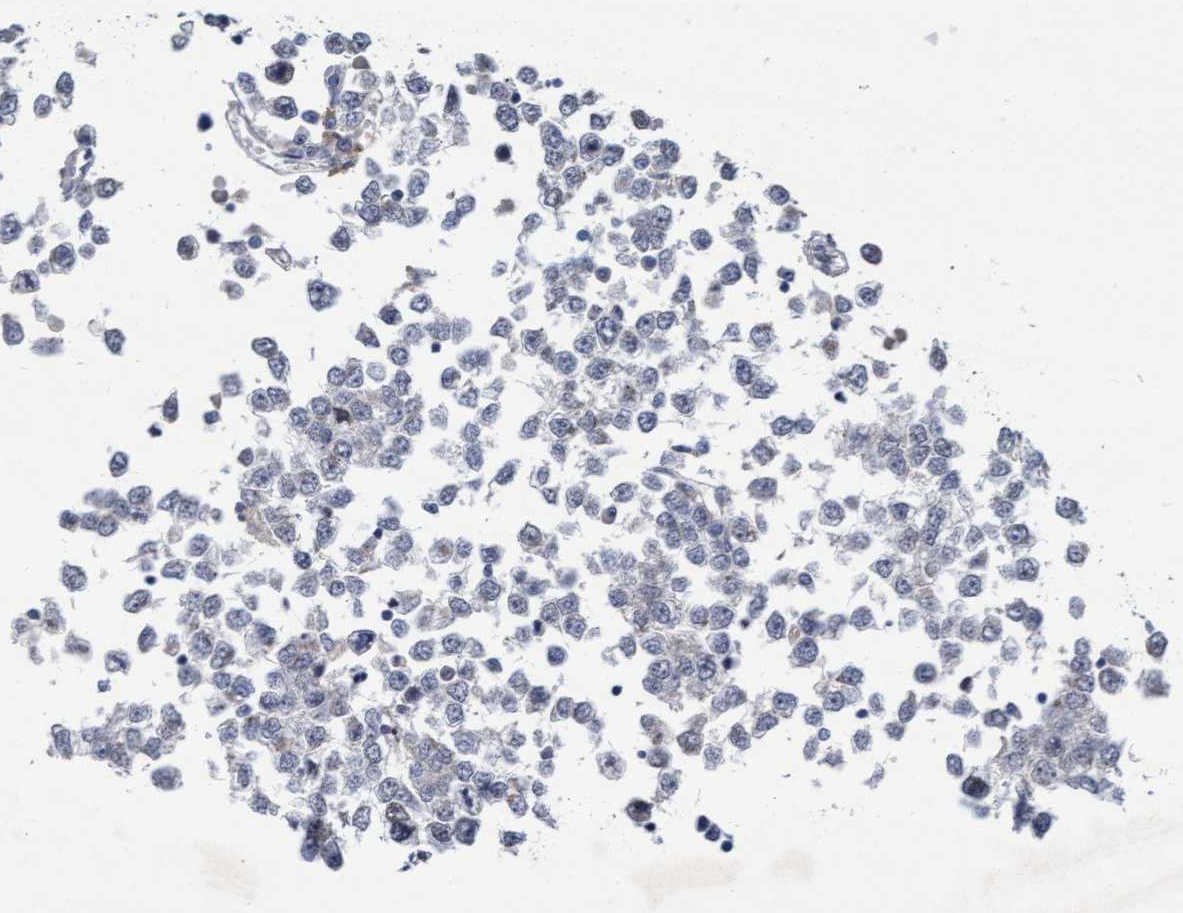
{"staining": {"intensity": "negative", "quantity": "none", "location": "none"}, "tissue": "testis cancer", "cell_type": "Tumor cells", "image_type": "cancer", "snomed": [{"axis": "morphology", "description": "Seminoma, NOS"}, {"axis": "topography", "description": "Testis"}], "caption": "Testis seminoma was stained to show a protein in brown. There is no significant expression in tumor cells.", "gene": "PLCD1", "patient": {"sex": "male", "age": 65}}